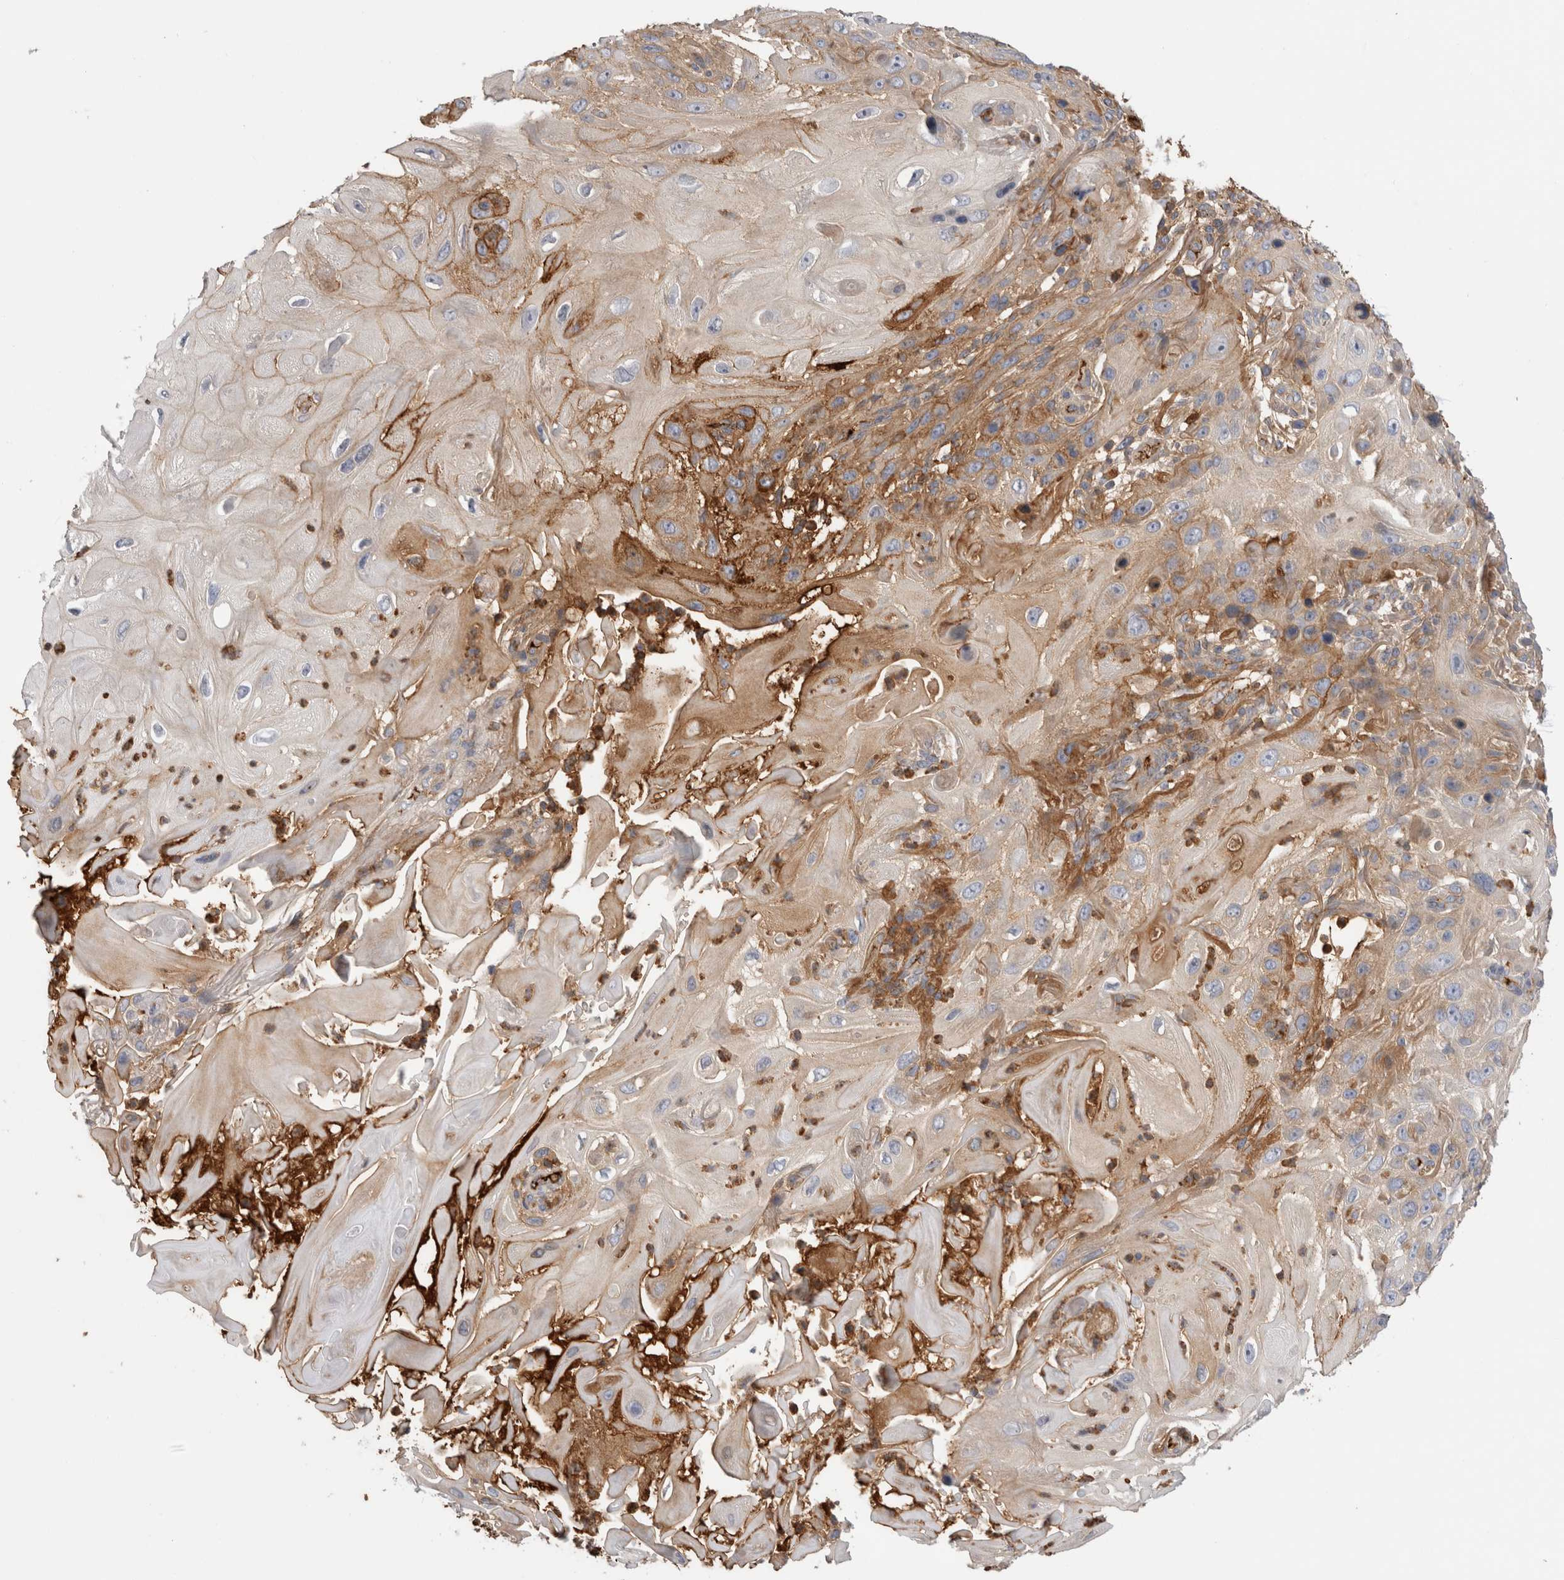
{"staining": {"intensity": "moderate", "quantity": "<25%", "location": "cytoplasmic/membranous"}, "tissue": "skin cancer", "cell_type": "Tumor cells", "image_type": "cancer", "snomed": [{"axis": "morphology", "description": "Squamous cell carcinoma, NOS"}, {"axis": "topography", "description": "Skin"}], "caption": "This is an image of immunohistochemistry (IHC) staining of skin squamous cell carcinoma, which shows moderate staining in the cytoplasmic/membranous of tumor cells.", "gene": "TBCE", "patient": {"sex": "female", "age": 77}}